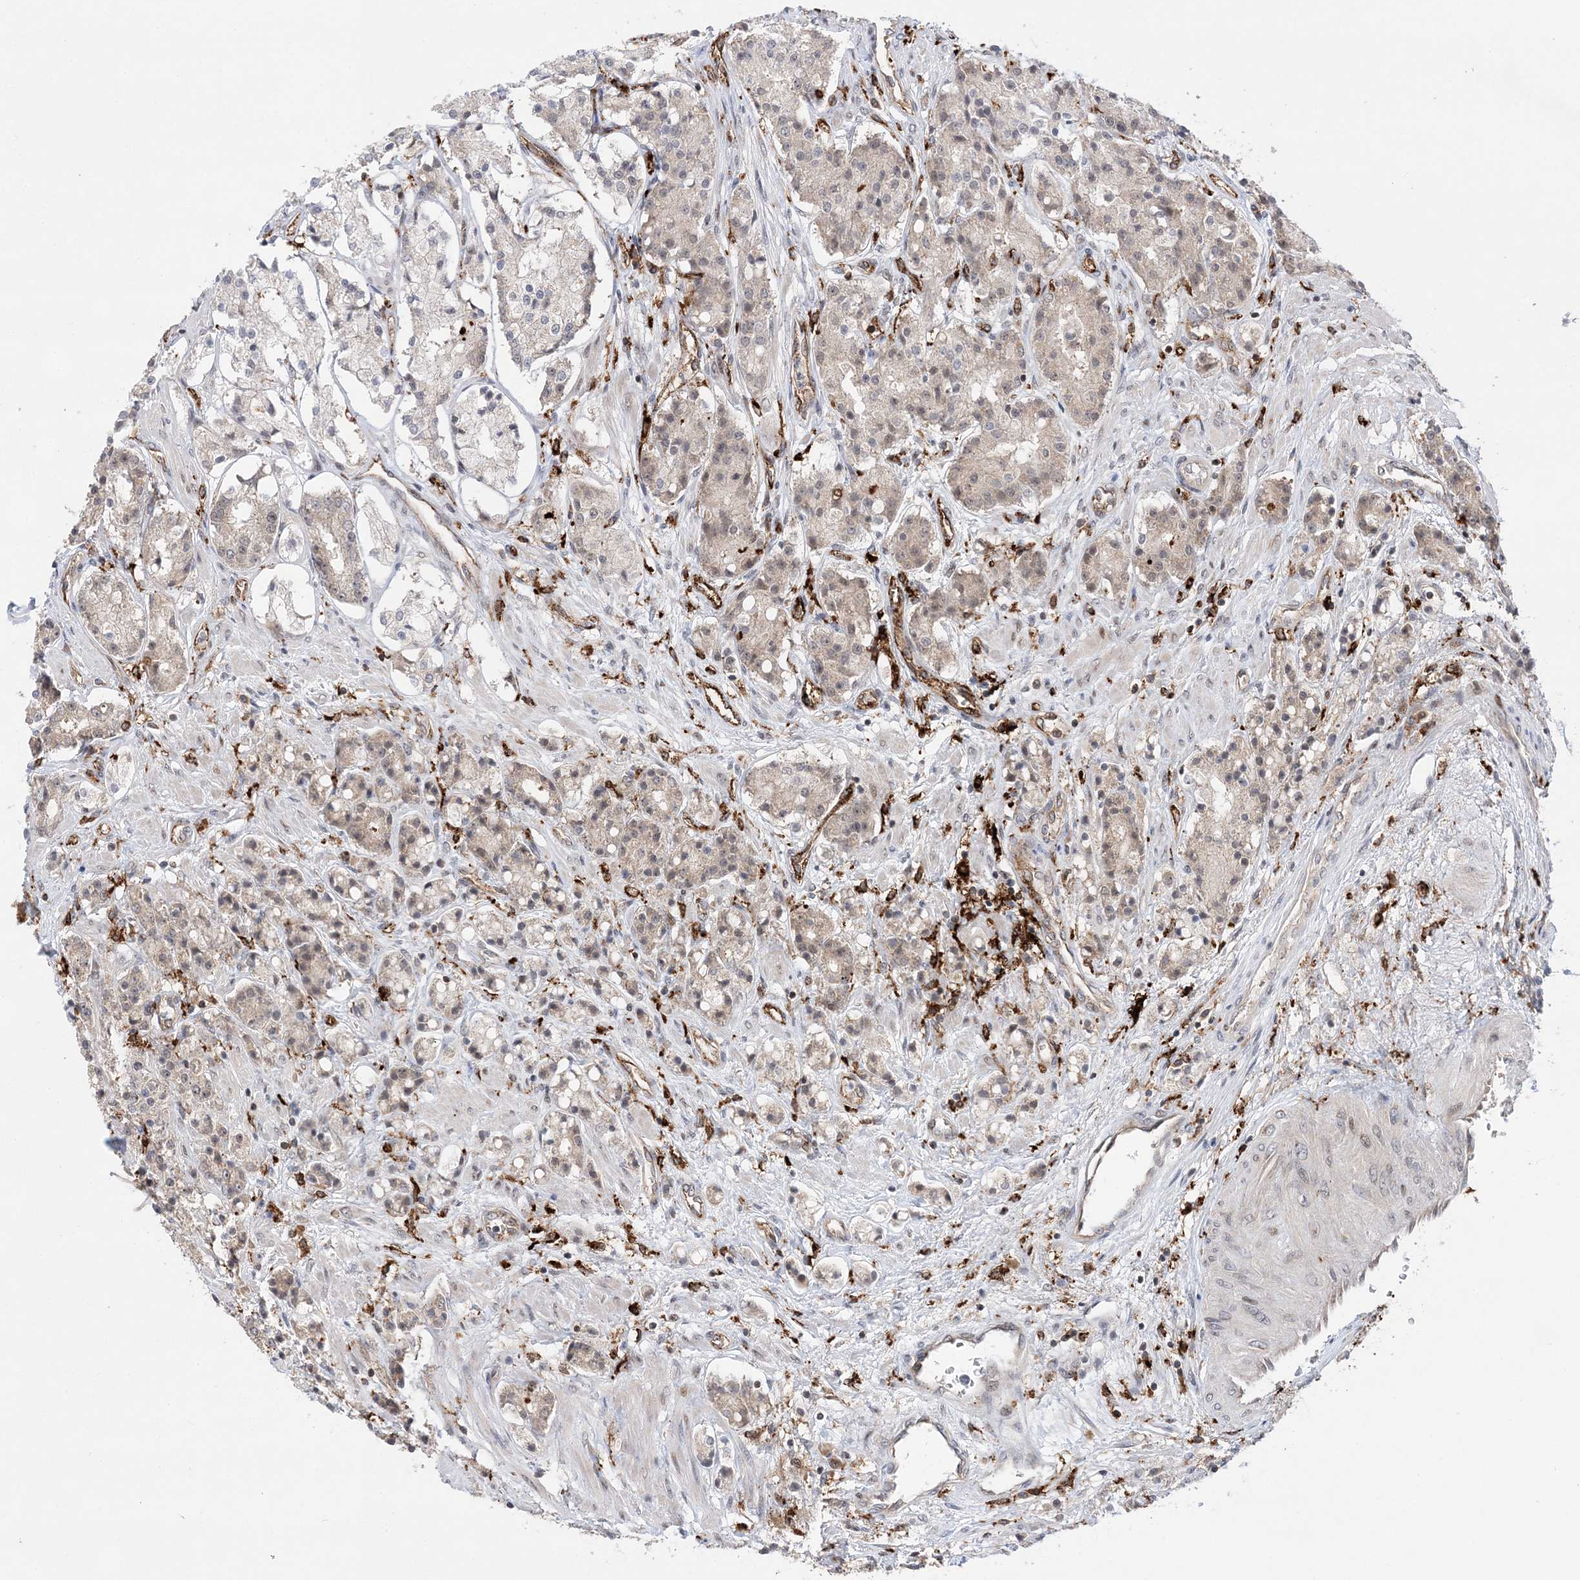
{"staining": {"intensity": "weak", "quantity": "<25%", "location": "cytoplasmic/membranous"}, "tissue": "prostate cancer", "cell_type": "Tumor cells", "image_type": "cancer", "snomed": [{"axis": "morphology", "description": "Adenocarcinoma, High grade"}, {"axis": "topography", "description": "Prostate"}], "caption": "High magnification brightfield microscopy of high-grade adenocarcinoma (prostate) stained with DAB (3,3'-diaminobenzidine) (brown) and counterstained with hematoxylin (blue): tumor cells show no significant positivity.", "gene": "ANAPC15", "patient": {"sex": "male", "age": 60}}